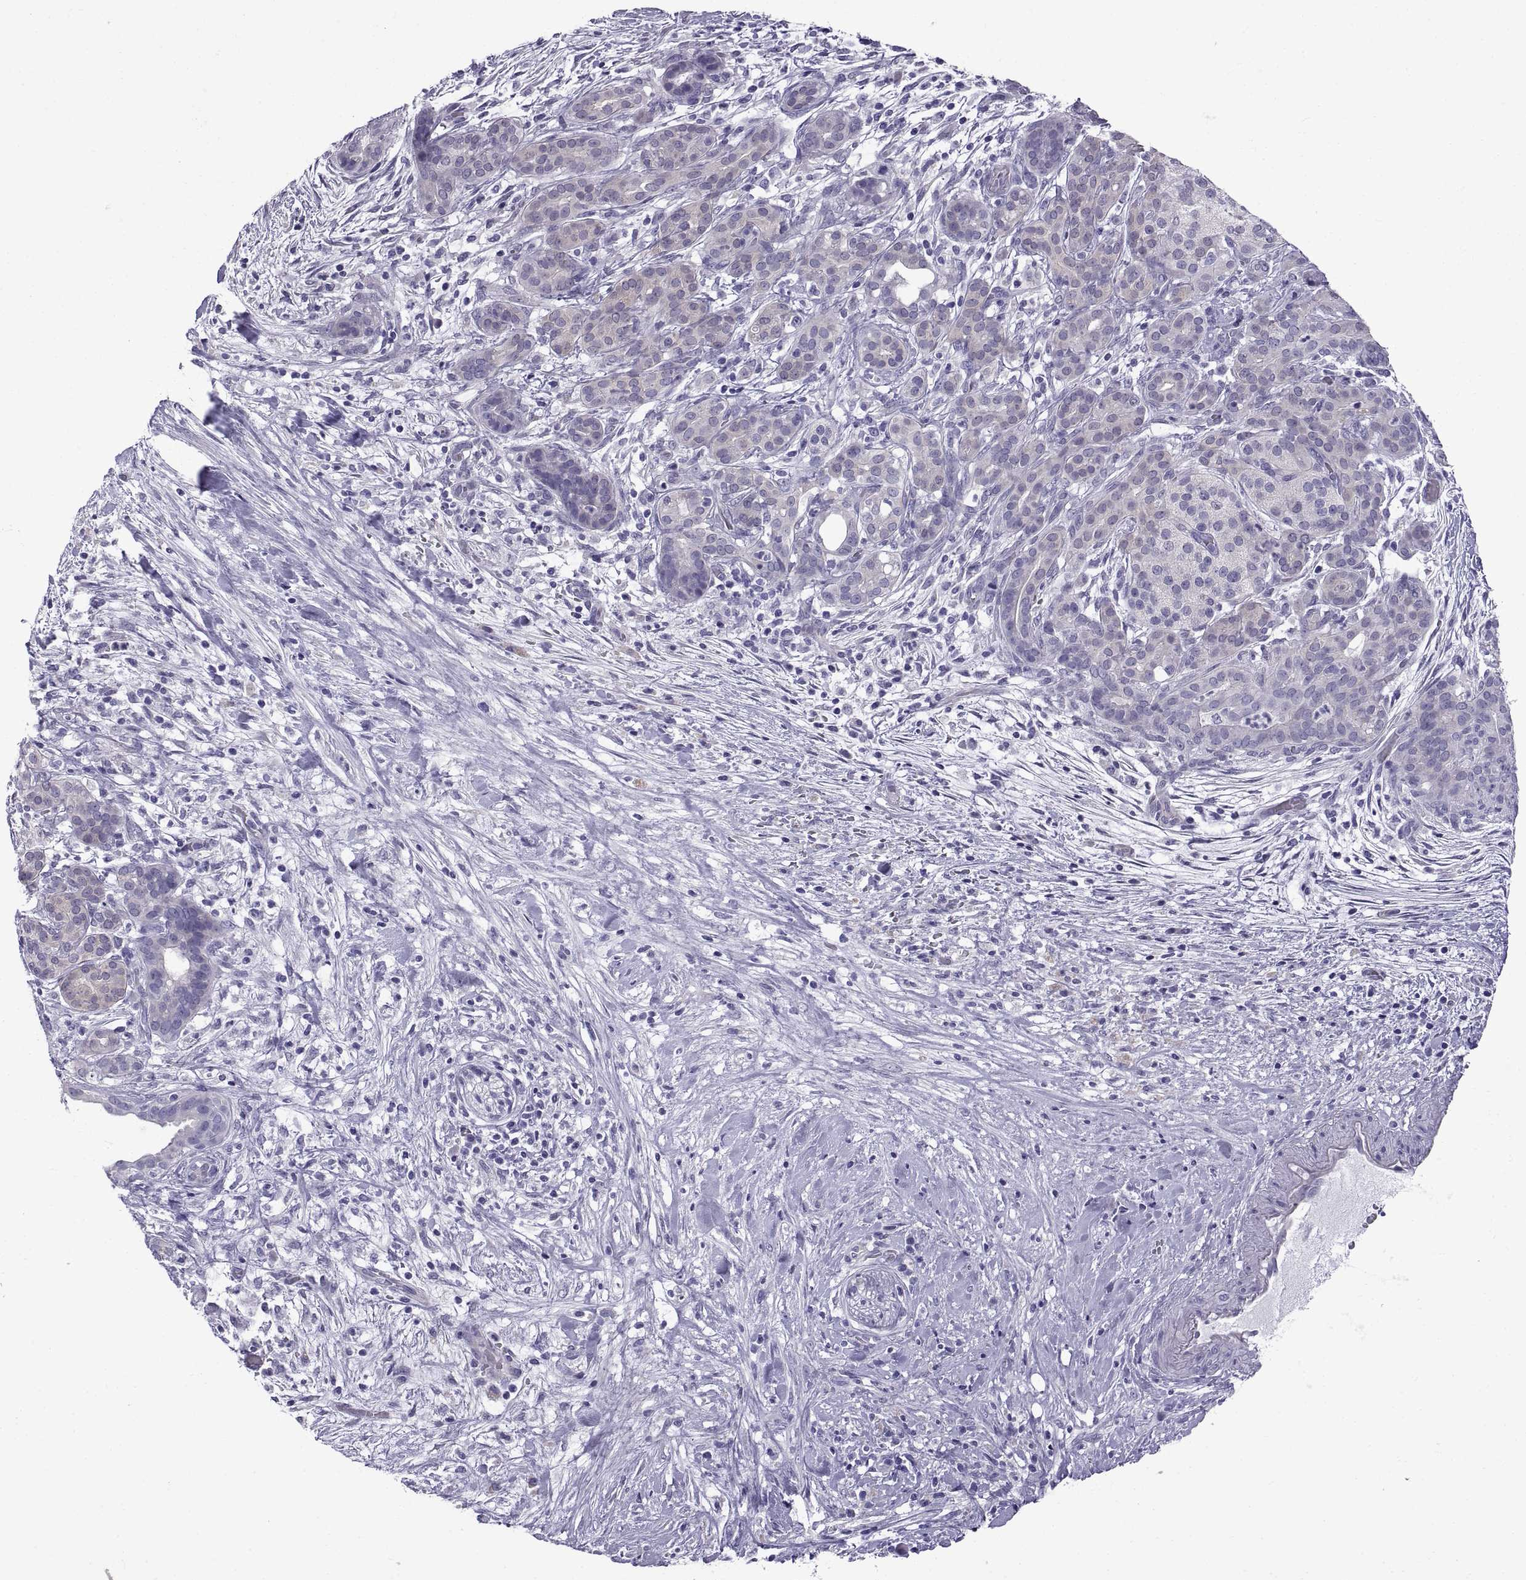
{"staining": {"intensity": "negative", "quantity": "none", "location": "none"}, "tissue": "pancreatic cancer", "cell_type": "Tumor cells", "image_type": "cancer", "snomed": [{"axis": "morphology", "description": "Adenocarcinoma, NOS"}, {"axis": "topography", "description": "Pancreas"}], "caption": "Tumor cells are negative for protein expression in human adenocarcinoma (pancreatic).", "gene": "SPDYE1", "patient": {"sex": "male", "age": 44}}